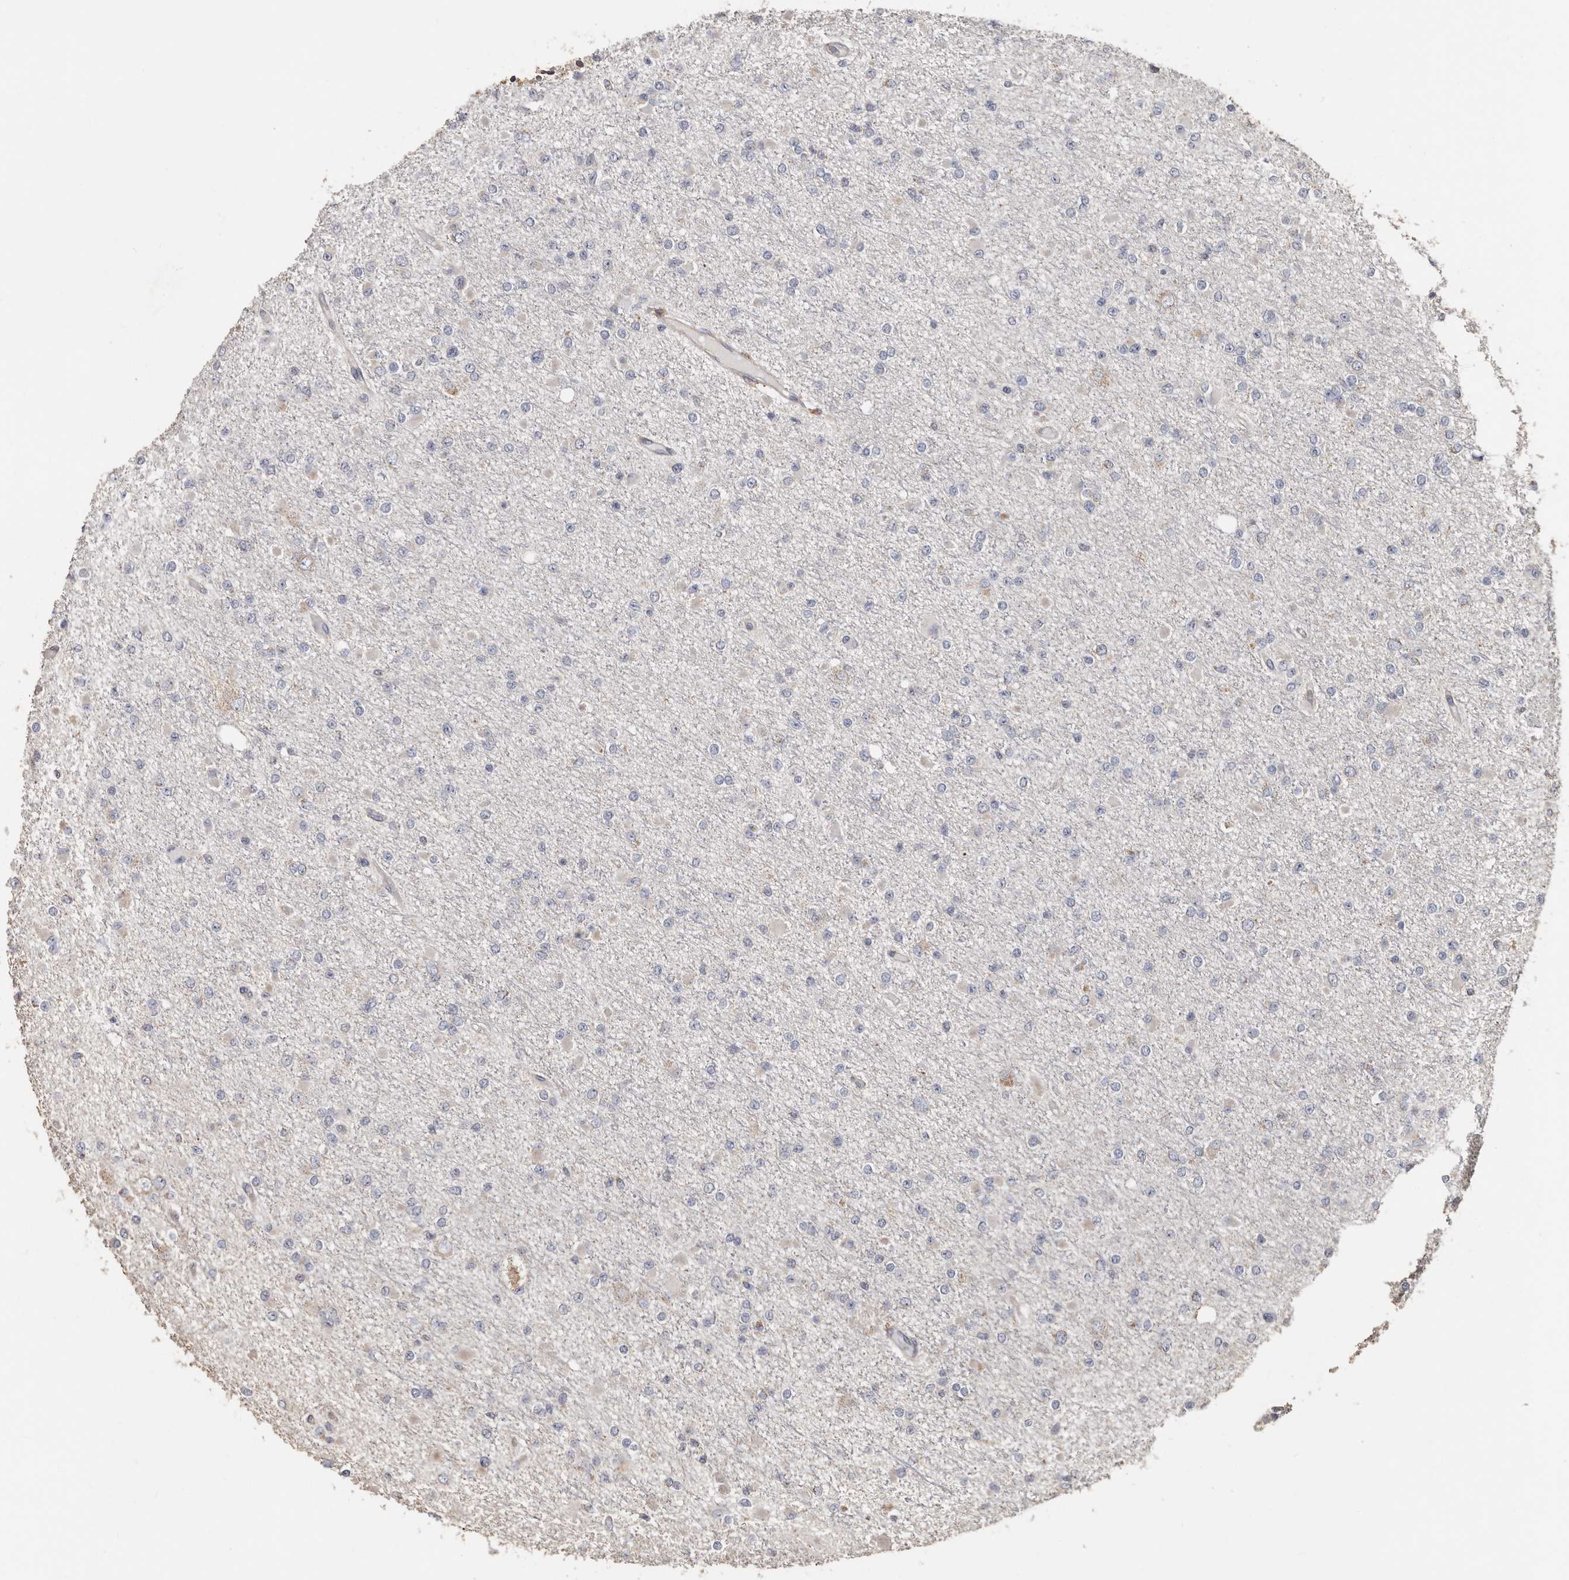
{"staining": {"intensity": "negative", "quantity": "none", "location": "none"}, "tissue": "glioma", "cell_type": "Tumor cells", "image_type": "cancer", "snomed": [{"axis": "morphology", "description": "Glioma, malignant, Low grade"}, {"axis": "topography", "description": "Brain"}], "caption": "Malignant low-grade glioma was stained to show a protein in brown. There is no significant staining in tumor cells. (DAB (3,3'-diaminobenzidine) immunohistochemistry (IHC) with hematoxylin counter stain).", "gene": "OSGIN2", "patient": {"sex": "female", "age": 22}}